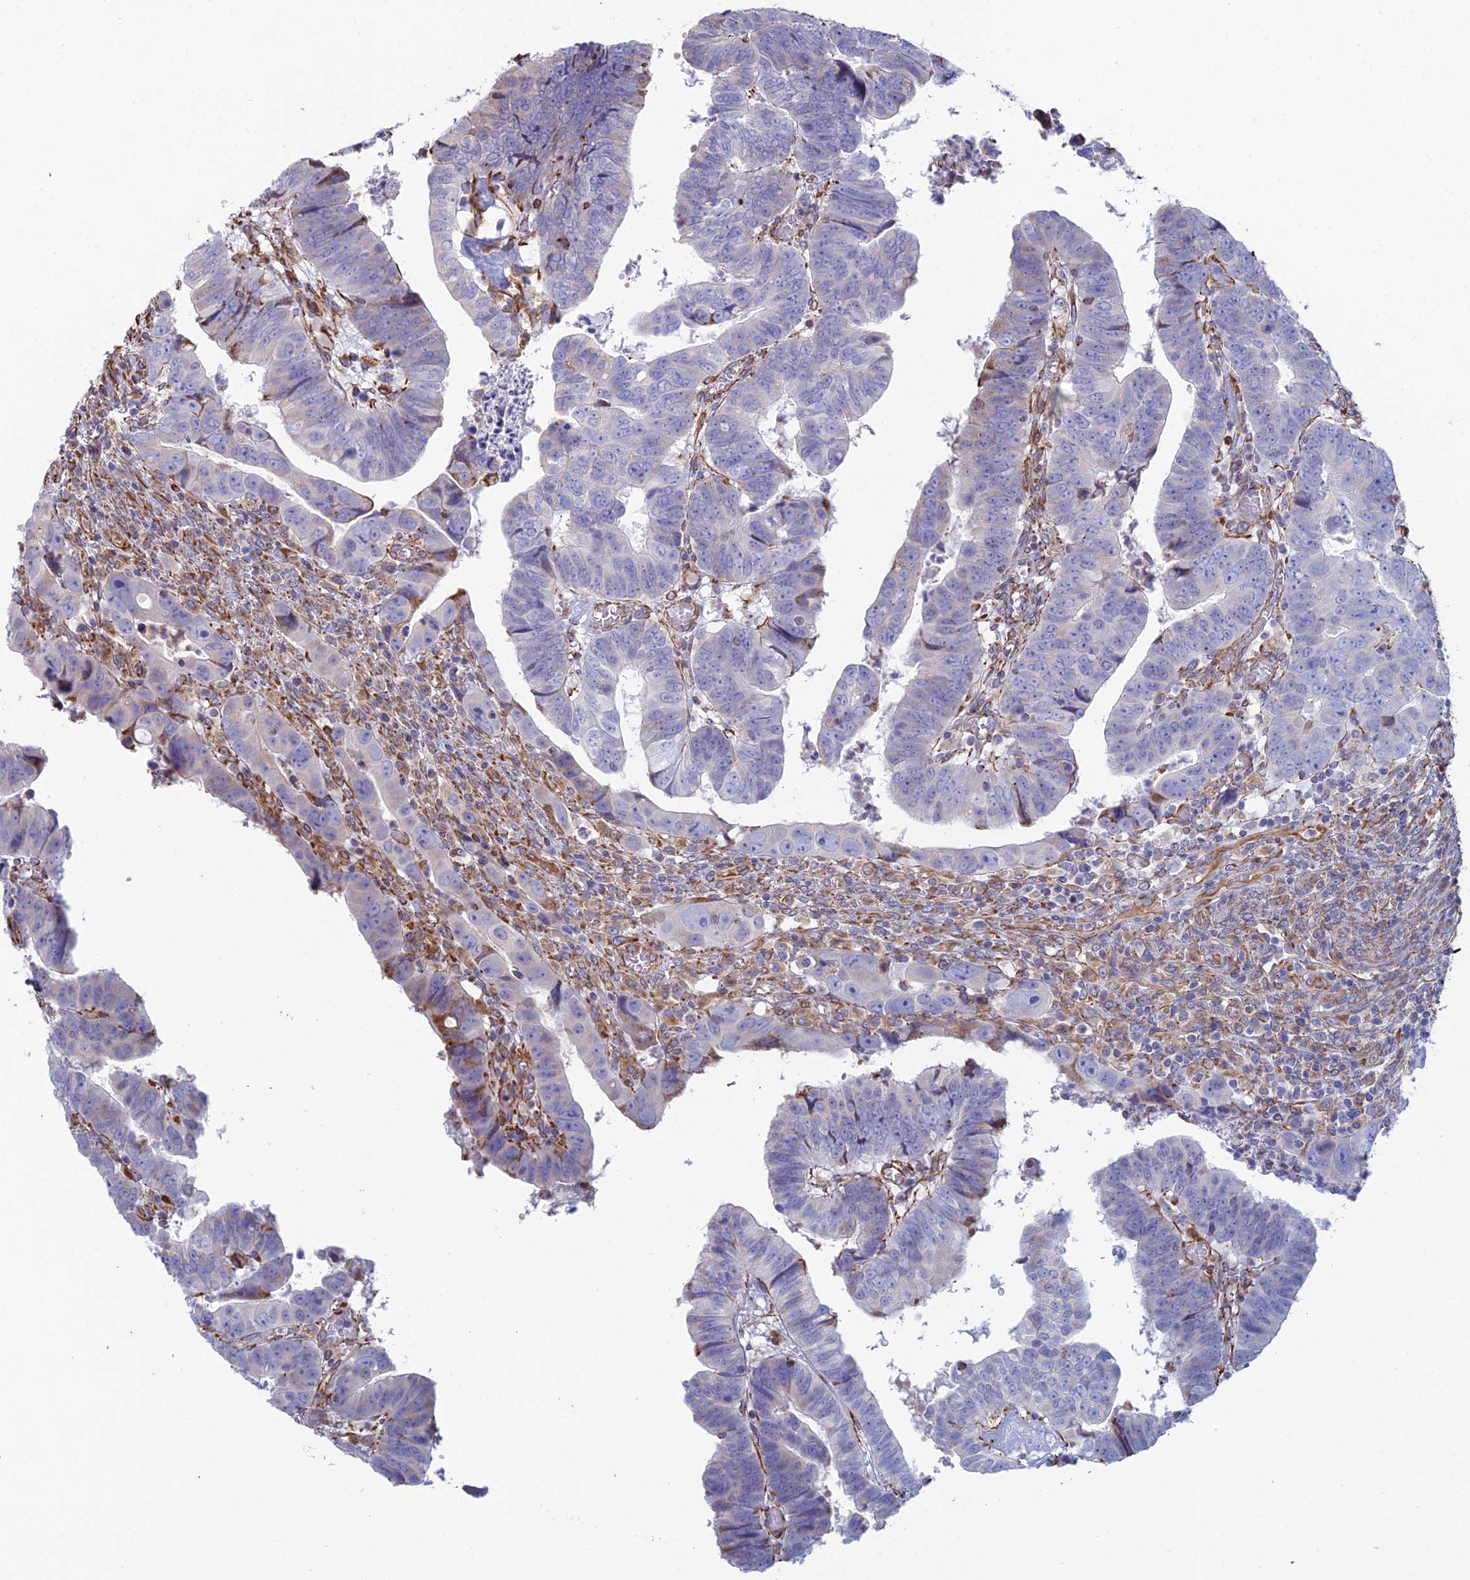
{"staining": {"intensity": "negative", "quantity": "none", "location": "none"}, "tissue": "colorectal cancer", "cell_type": "Tumor cells", "image_type": "cancer", "snomed": [{"axis": "morphology", "description": "Normal tissue, NOS"}, {"axis": "morphology", "description": "Adenocarcinoma, NOS"}, {"axis": "topography", "description": "Rectum"}], "caption": "Human colorectal cancer stained for a protein using IHC displays no expression in tumor cells.", "gene": "CLVS2", "patient": {"sex": "female", "age": 65}}